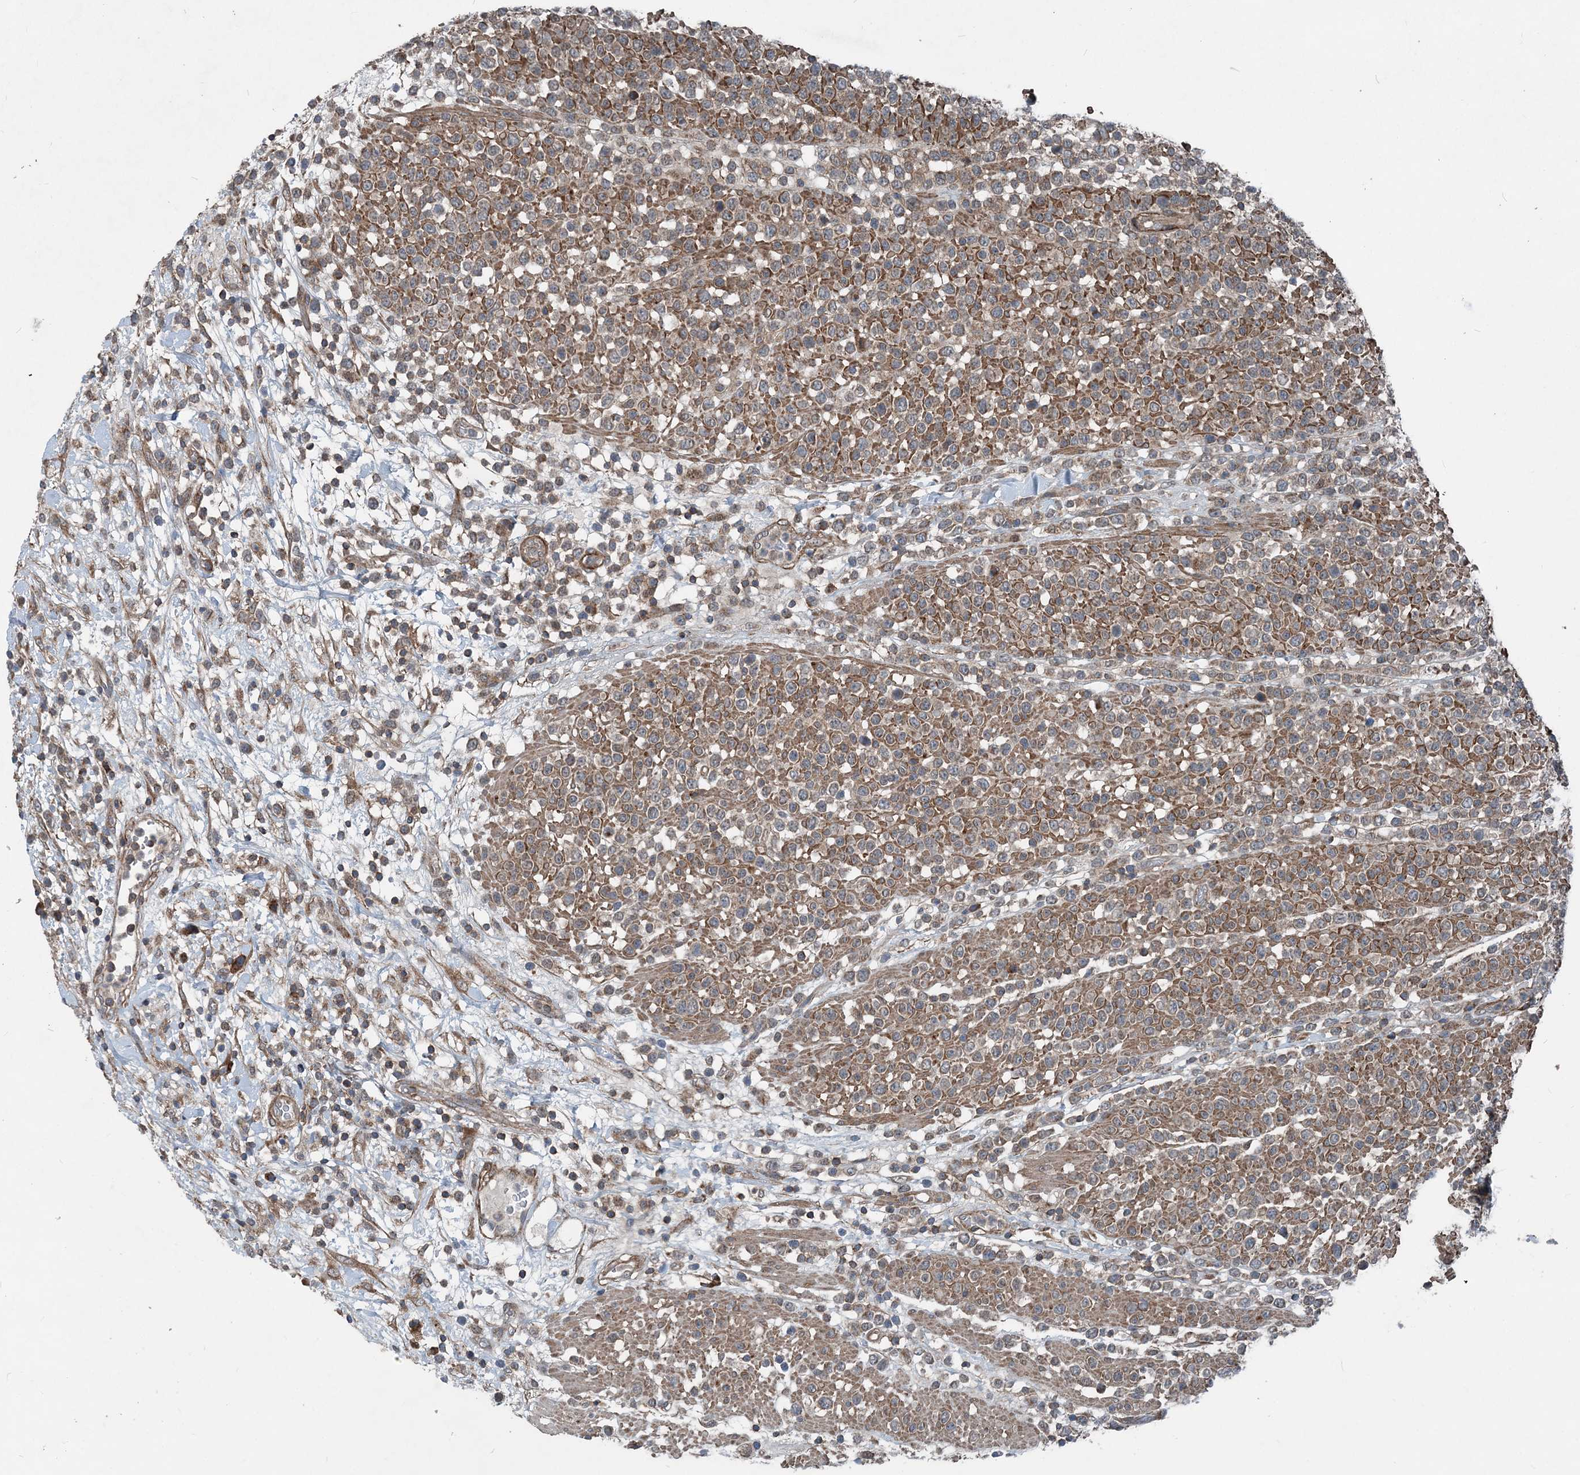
{"staining": {"intensity": "weak", "quantity": "25%-75%", "location": "cytoplasmic/membranous"}, "tissue": "lymphoma", "cell_type": "Tumor cells", "image_type": "cancer", "snomed": [{"axis": "morphology", "description": "Malignant lymphoma, non-Hodgkin's type, High grade"}, {"axis": "topography", "description": "Colon"}], "caption": "Human lymphoma stained with a brown dye exhibits weak cytoplasmic/membranous positive expression in approximately 25%-75% of tumor cells.", "gene": "NDUFA2", "patient": {"sex": "female", "age": 53}}